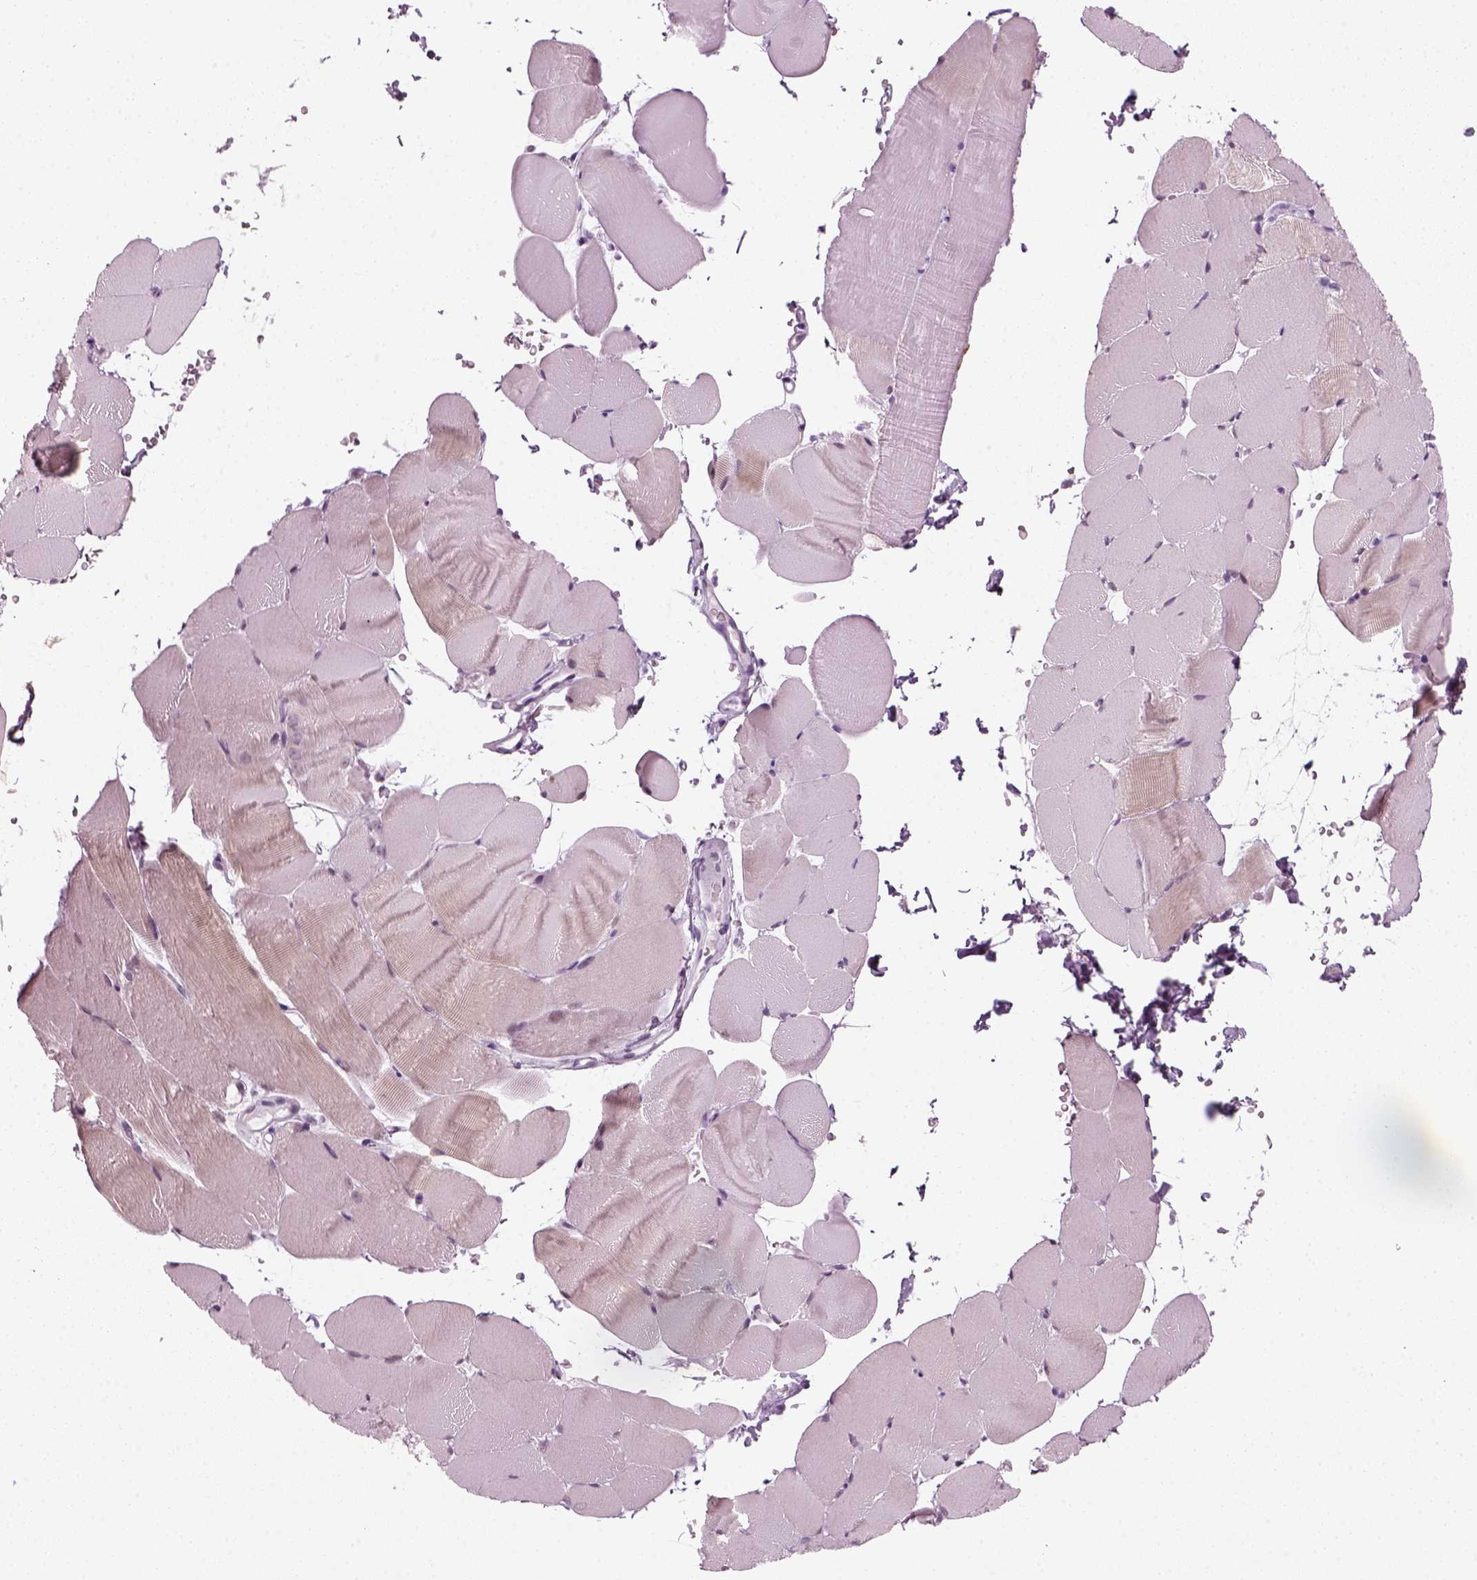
{"staining": {"intensity": "negative", "quantity": "none", "location": "none"}, "tissue": "skeletal muscle", "cell_type": "Myocytes", "image_type": "normal", "snomed": [{"axis": "morphology", "description": "Normal tissue, NOS"}, {"axis": "topography", "description": "Skeletal muscle"}], "caption": "Unremarkable skeletal muscle was stained to show a protein in brown. There is no significant positivity in myocytes. (DAB IHC, high magnification).", "gene": "KRT75", "patient": {"sex": "female", "age": 37}}